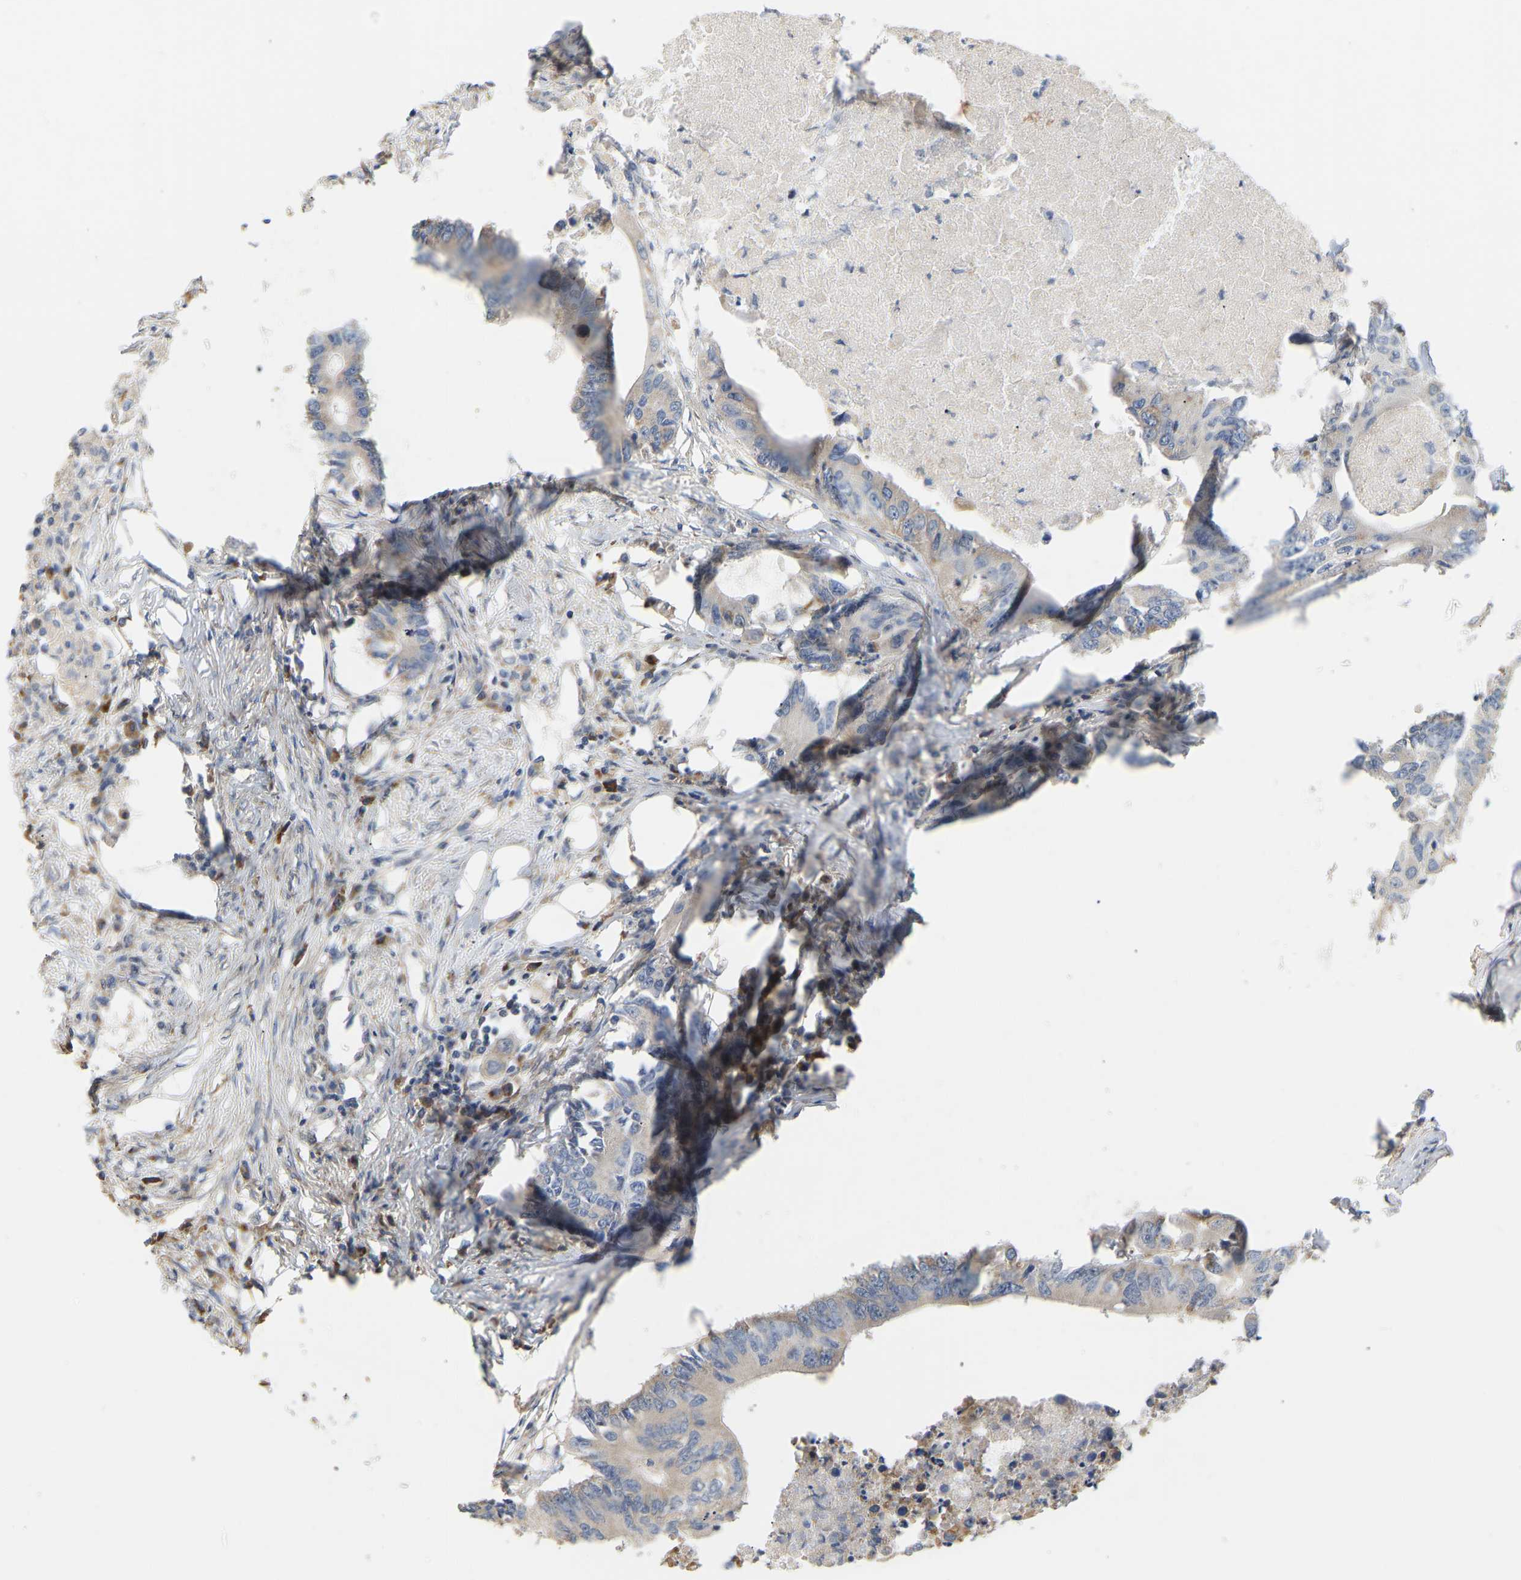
{"staining": {"intensity": "weak", "quantity": "<25%", "location": "cytoplasmic/membranous"}, "tissue": "colorectal cancer", "cell_type": "Tumor cells", "image_type": "cancer", "snomed": [{"axis": "morphology", "description": "Adenocarcinoma, NOS"}, {"axis": "topography", "description": "Colon"}], "caption": "Tumor cells are negative for protein expression in human colorectal adenocarcinoma.", "gene": "HACD2", "patient": {"sex": "male", "age": 71}}